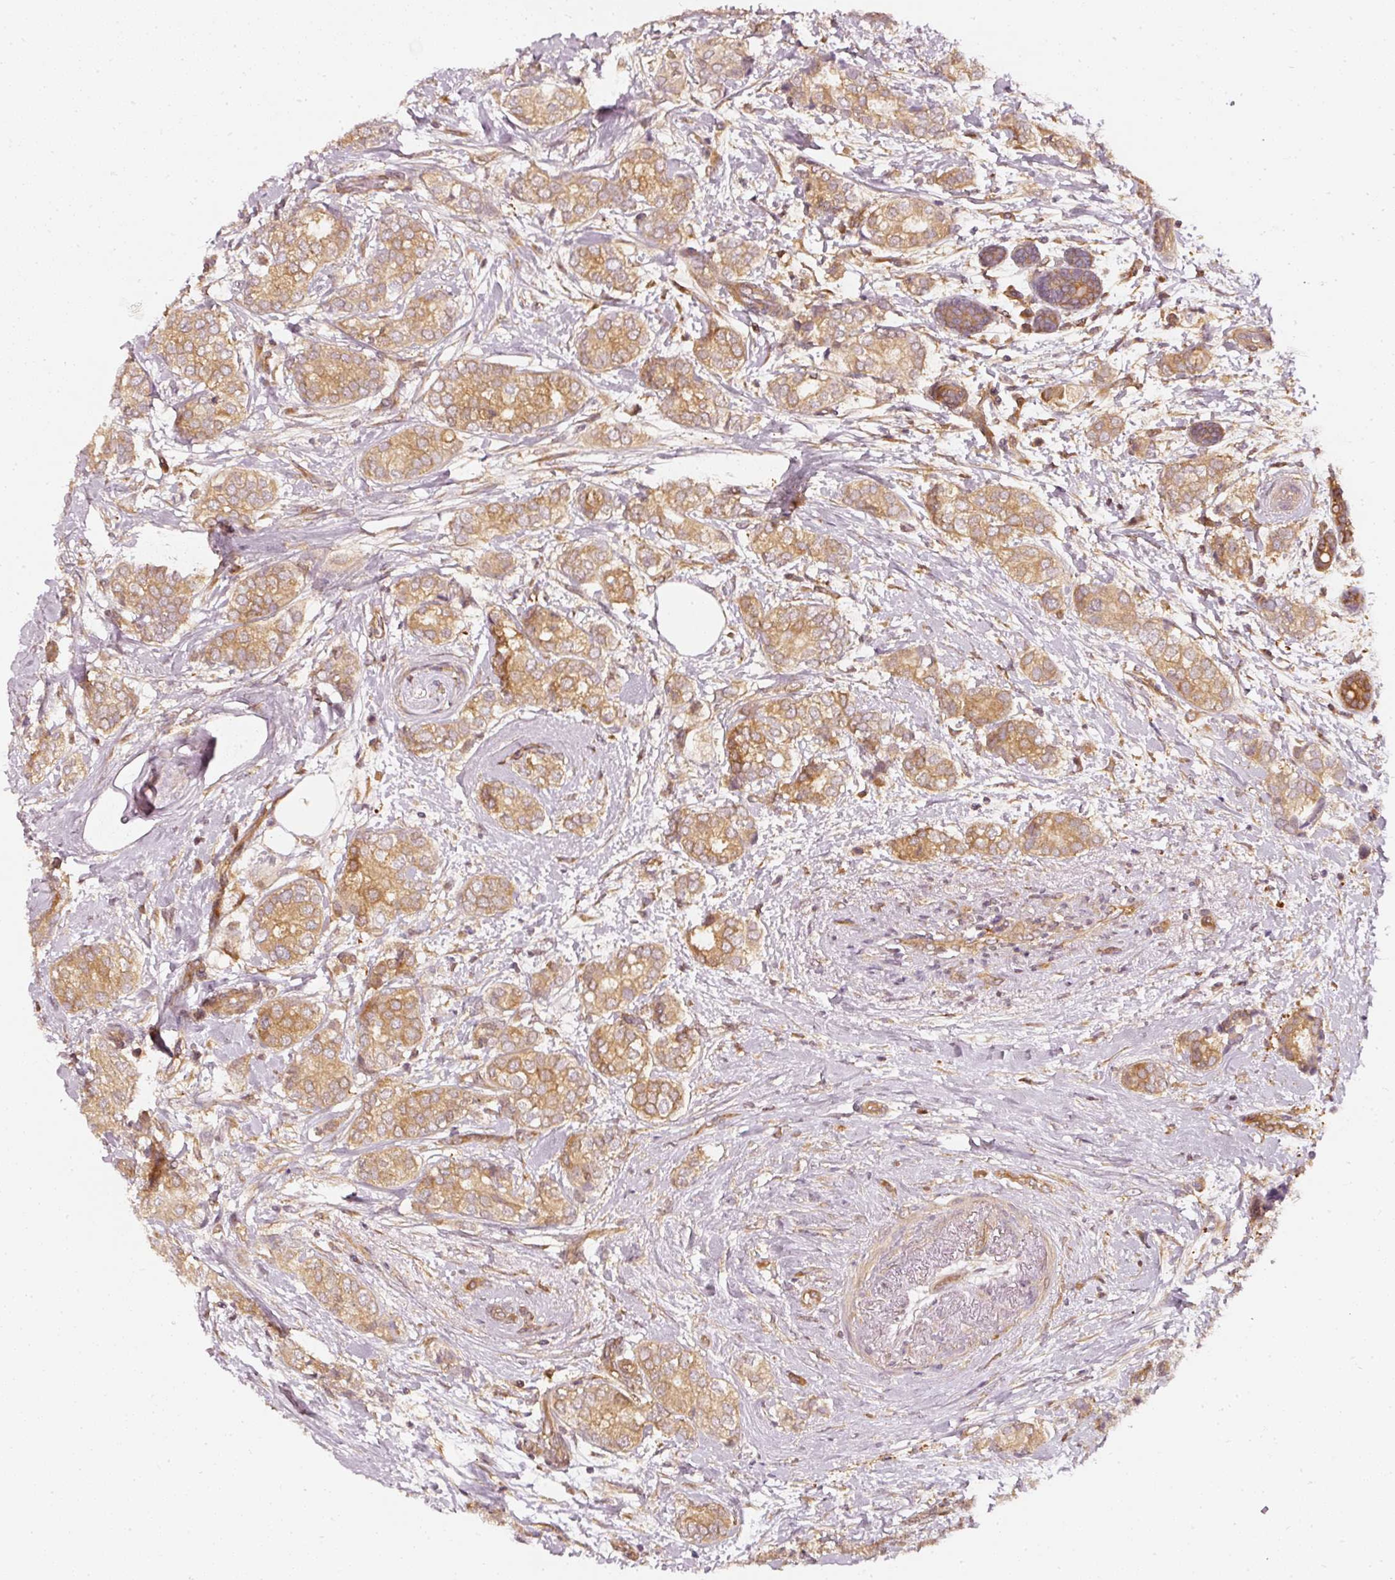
{"staining": {"intensity": "moderate", "quantity": ">75%", "location": "cytoplasmic/membranous"}, "tissue": "breast cancer", "cell_type": "Tumor cells", "image_type": "cancer", "snomed": [{"axis": "morphology", "description": "Duct carcinoma"}, {"axis": "topography", "description": "Breast"}], "caption": "Protein analysis of breast cancer tissue shows moderate cytoplasmic/membranous positivity in about >75% of tumor cells. (DAB = brown stain, brightfield microscopy at high magnification).", "gene": "ASMTL", "patient": {"sex": "female", "age": 73}}